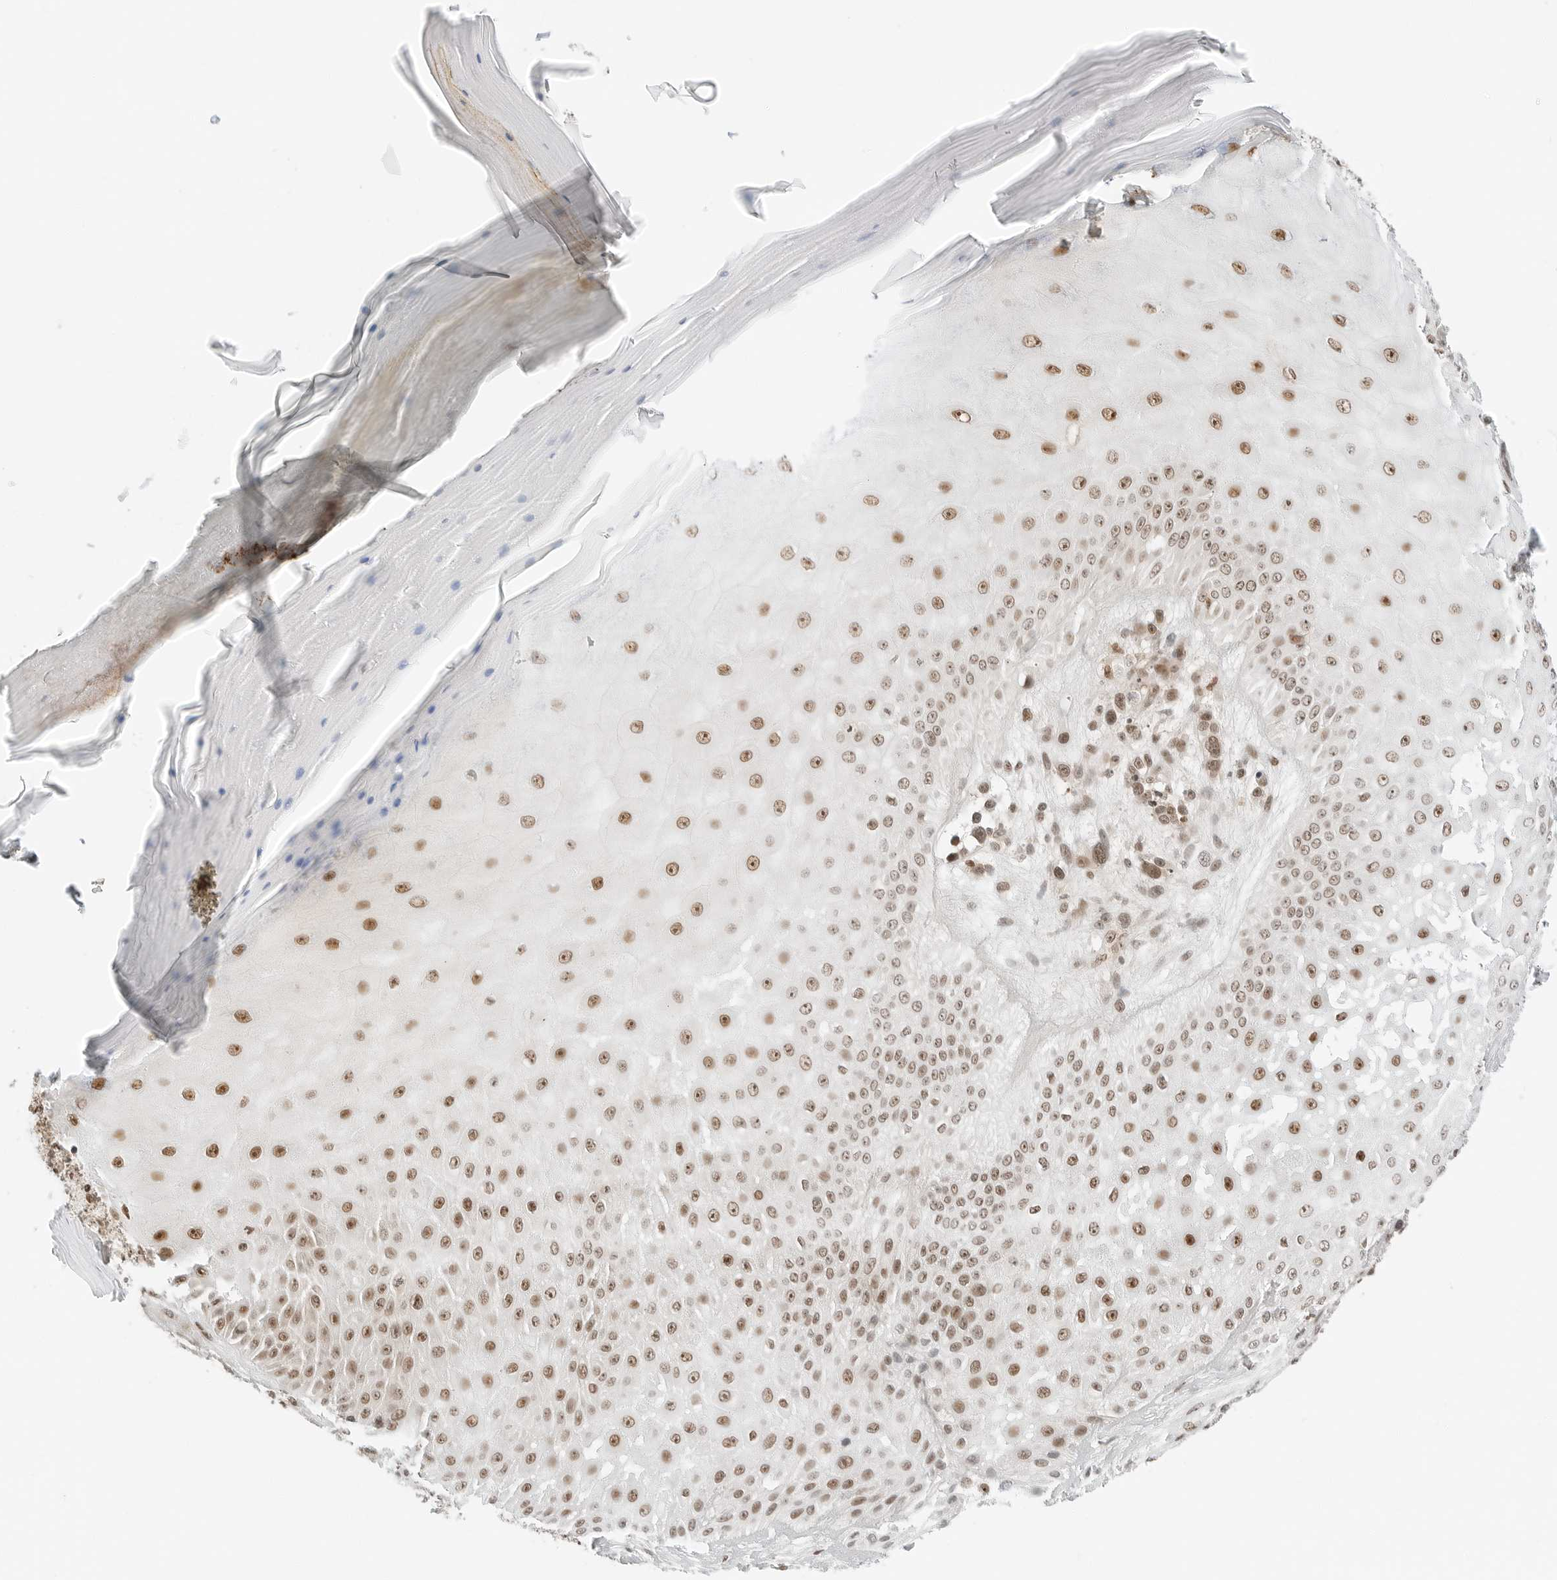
{"staining": {"intensity": "moderate", "quantity": ">75%", "location": "nuclear"}, "tissue": "melanoma", "cell_type": "Tumor cells", "image_type": "cancer", "snomed": [{"axis": "morphology", "description": "Malignant melanoma, NOS"}, {"axis": "topography", "description": "Skin"}], "caption": "Melanoma stained with a protein marker displays moderate staining in tumor cells.", "gene": "CRTC2", "patient": {"sex": "female", "age": 55}}